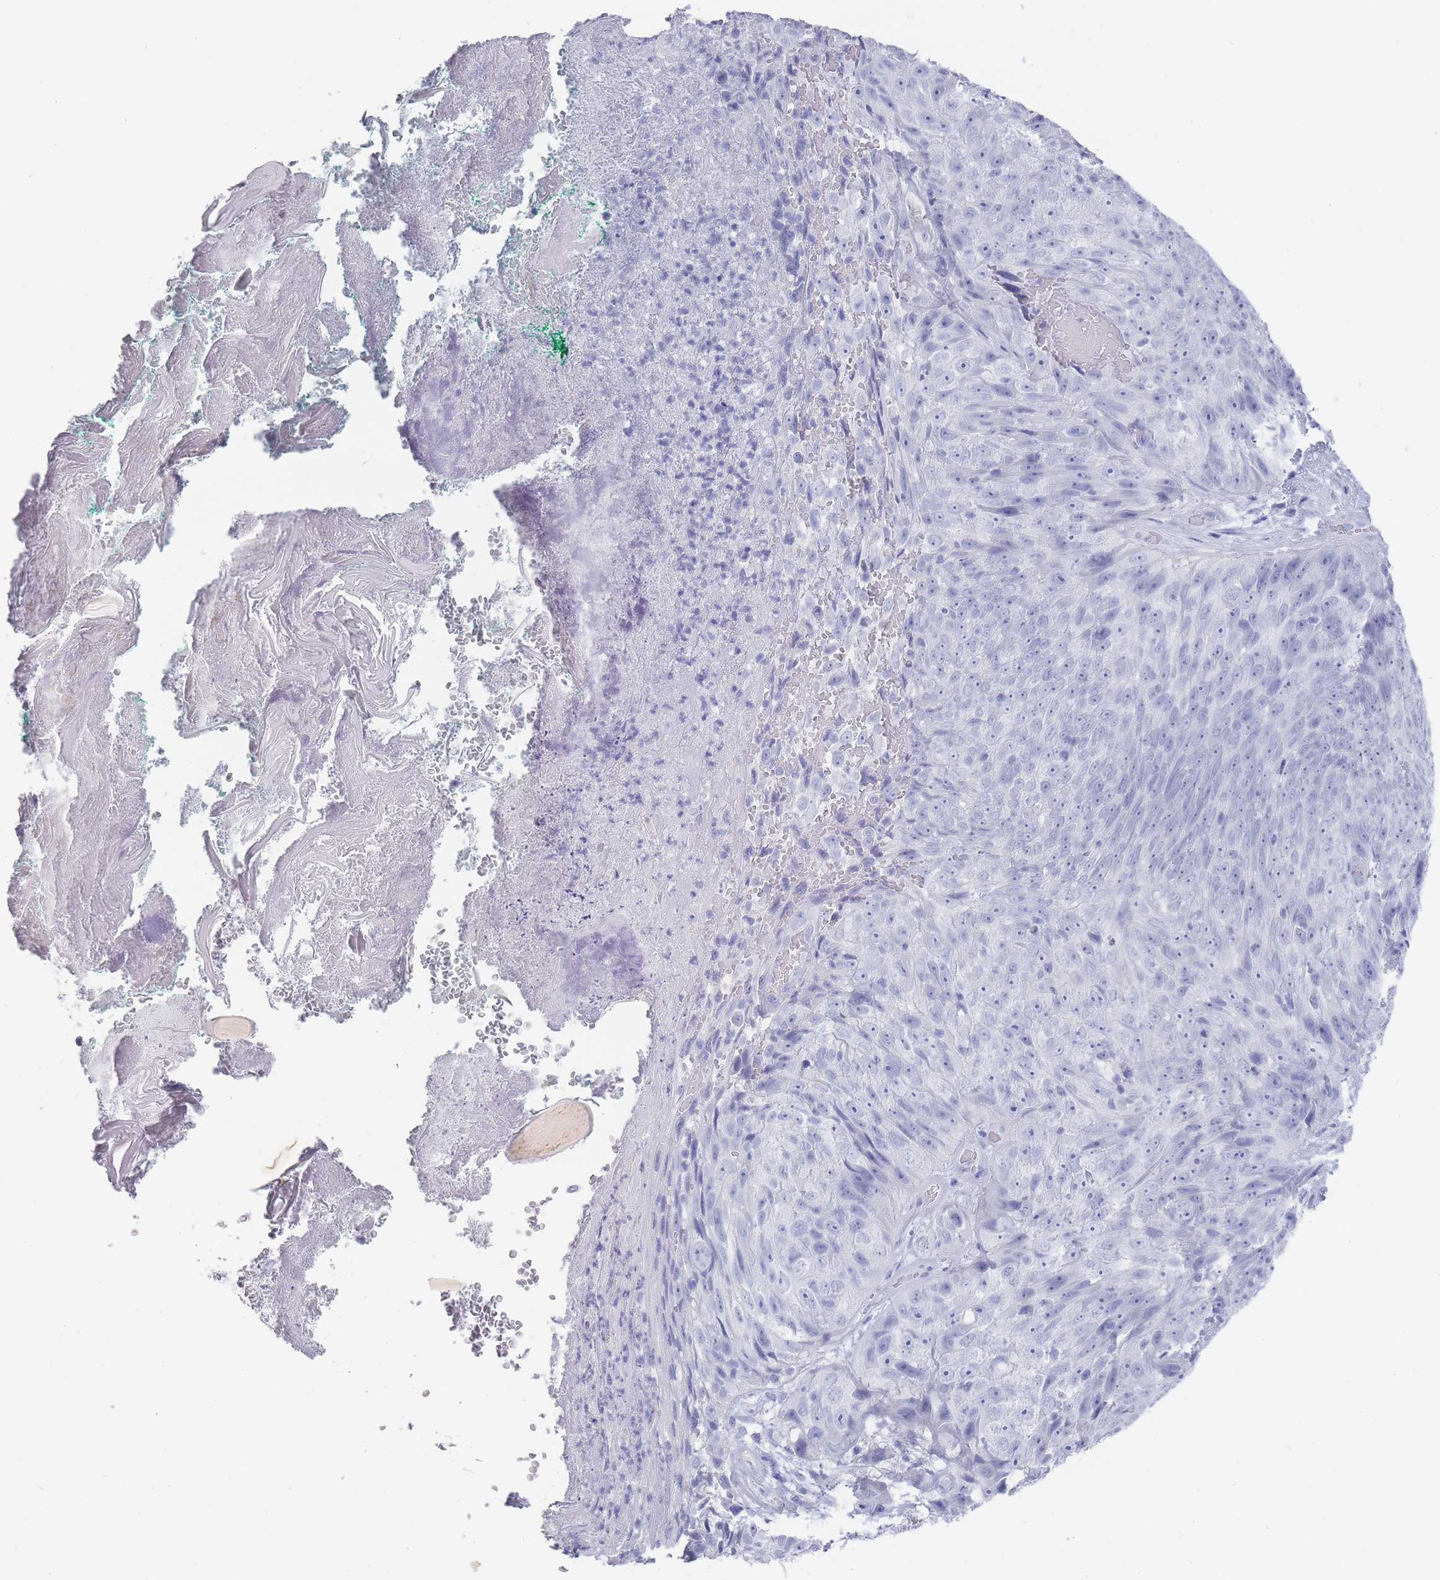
{"staining": {"intensity": "negative", "quantity": "none", "location": "none"}, "tissue": "skin cancer", "cell_type": "Tumor cells", "image_type": "cancer", "snomed": [{"axis": "morphology", "description": "Squamous cell carcinoma, NOS"}, {"axis": "topography", "description": "Skin"}], "caption": "High power microscopy photomicrograph of an immunohistochemistry (IHC) image of squamous cell carcinoma (skin), revealing no significant expression in tumor cells.", "gene": "RAB2B", "patient": {"sex": "female", "age": 87}}